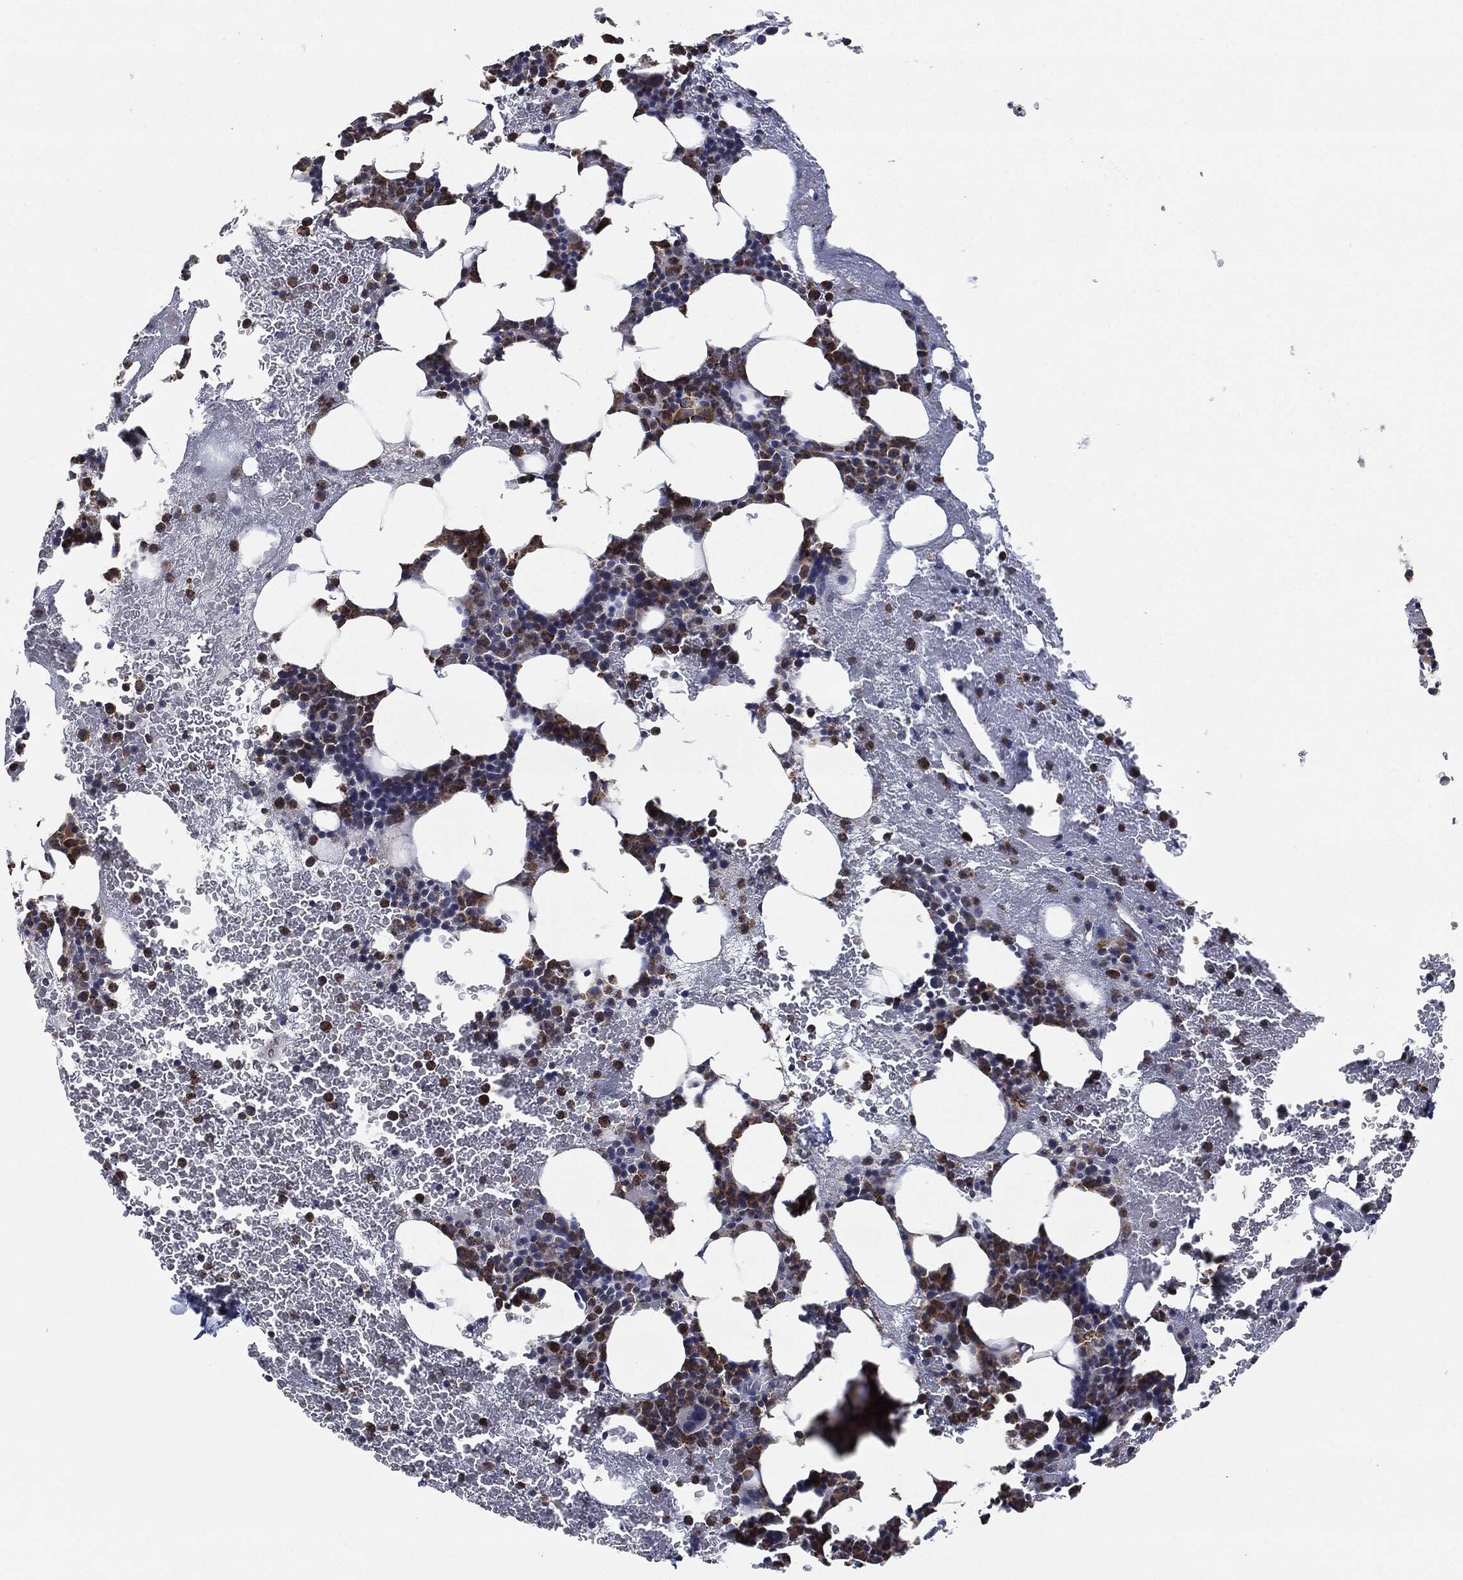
{"staining": {"intensity": "moderate", "quantity": ">75%", "location": "cytoplasmic/membranous"}, "tissue": "bone marrow", "cell_type": "Hematopoietic cells", "image_type": "normal", "snomed": [{"axis": "morphology", "description": "Normal tissue, NOS"}, {"axis": "topography", "description": "Bone marrow"}], "caption": "The image exhibits immunohistochemical staining of benign bone marrow. There is moderate cytoplasmic/membranous expression is identified in about >75% of hematopoietic cells.", "gene": "NDUFV2", "patient": {"sex": "male", "age": 83}}